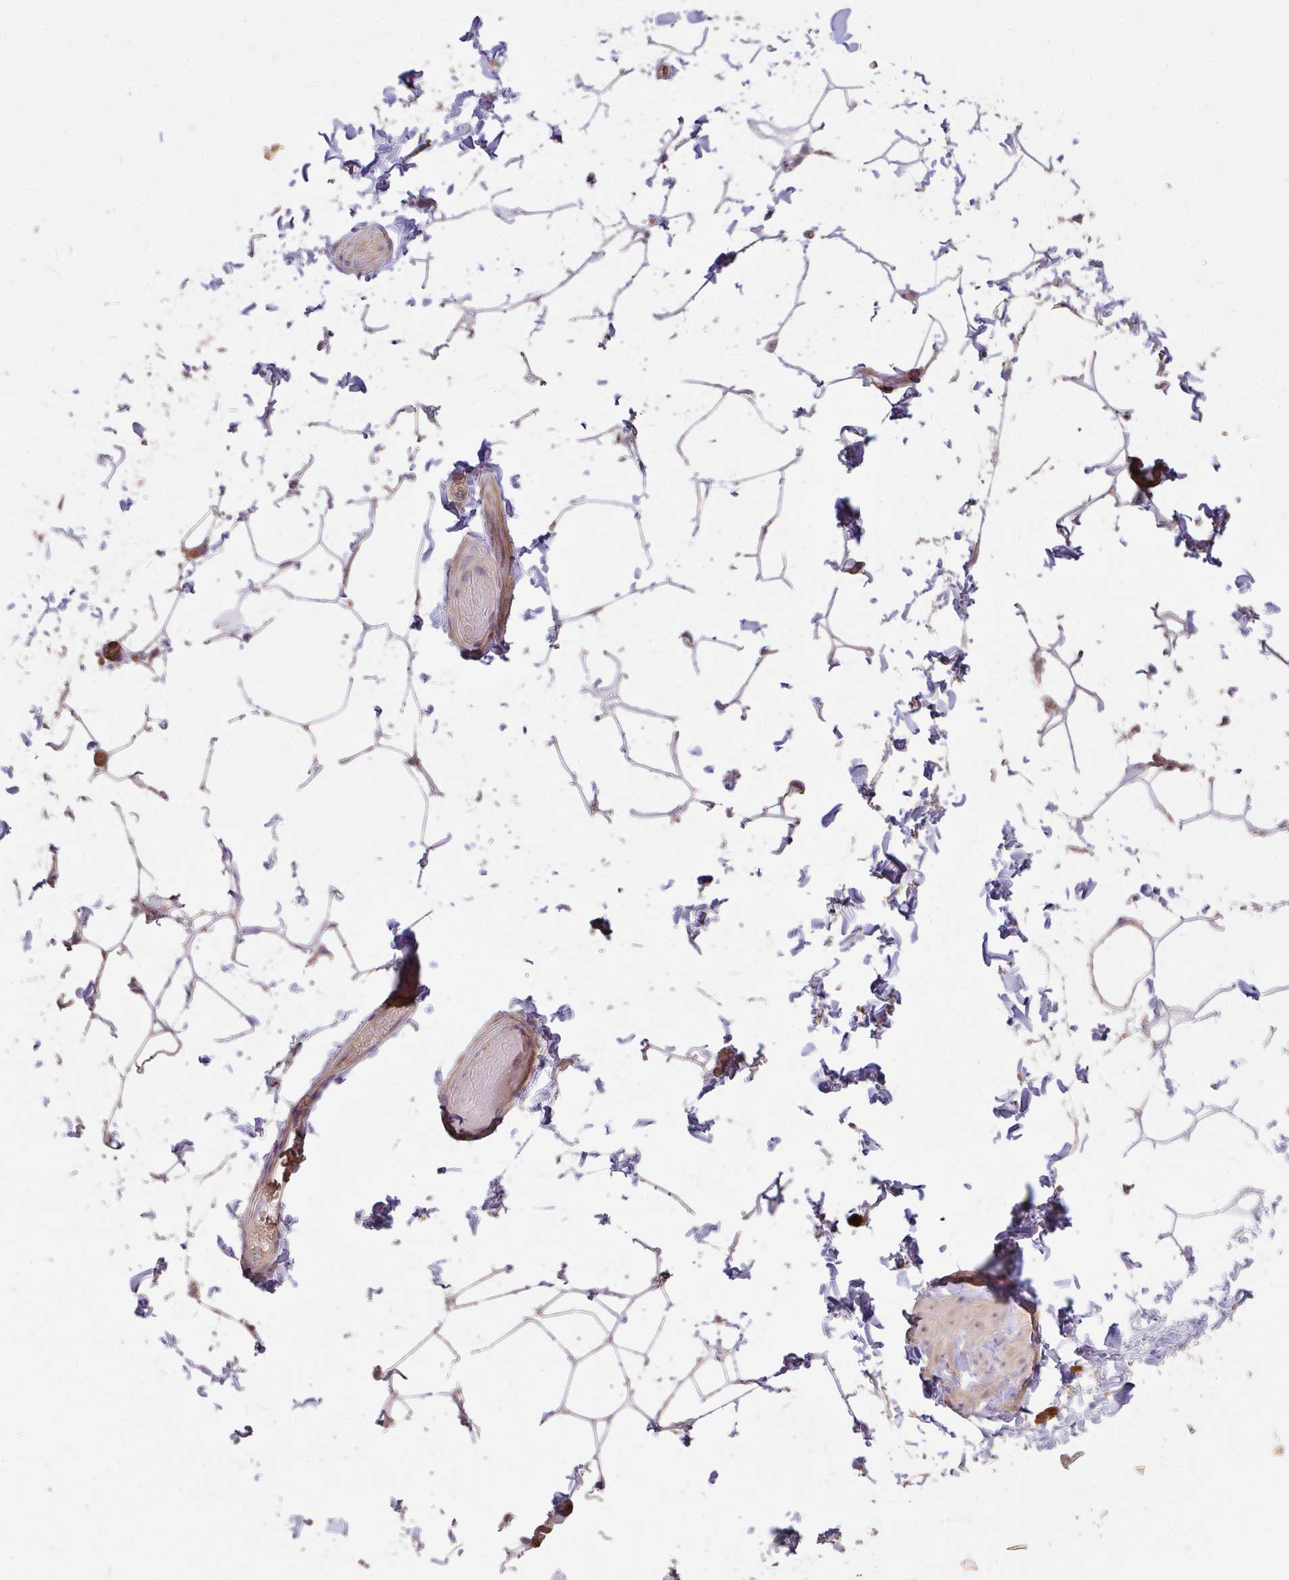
{"staining": {"intensity": "moderate", "quantity": "25%-75%", "location": "cytoplasmic/membranous"}, "tissue": "adipose tissue", "cell_type": "Adipocytes", "image_type": "normal", "snomed": [{"axis": "morphology", "description": "Normal tissue, NOS"}, {"axis": "topography", "description": "Soft tissue"}, {"axis": "topography", "description": "Adipose tissue"}, {"axis": "topography", "description": "Vascular tissue"}, {"axis": "topography", "description": "Peripheral nerve tissue"}], "caption": "High-power microscopy captured an immunohistochemistry histopathology image of benign adipose tissue, revealing moderate cytoplasmic/membranous expression in about 25%-75% of adipocytes. (Brightfield microscopy of DAB IHC at high magnification).", "gene": "FCER1A", "patient": {"sex": "male", "age": 29}}